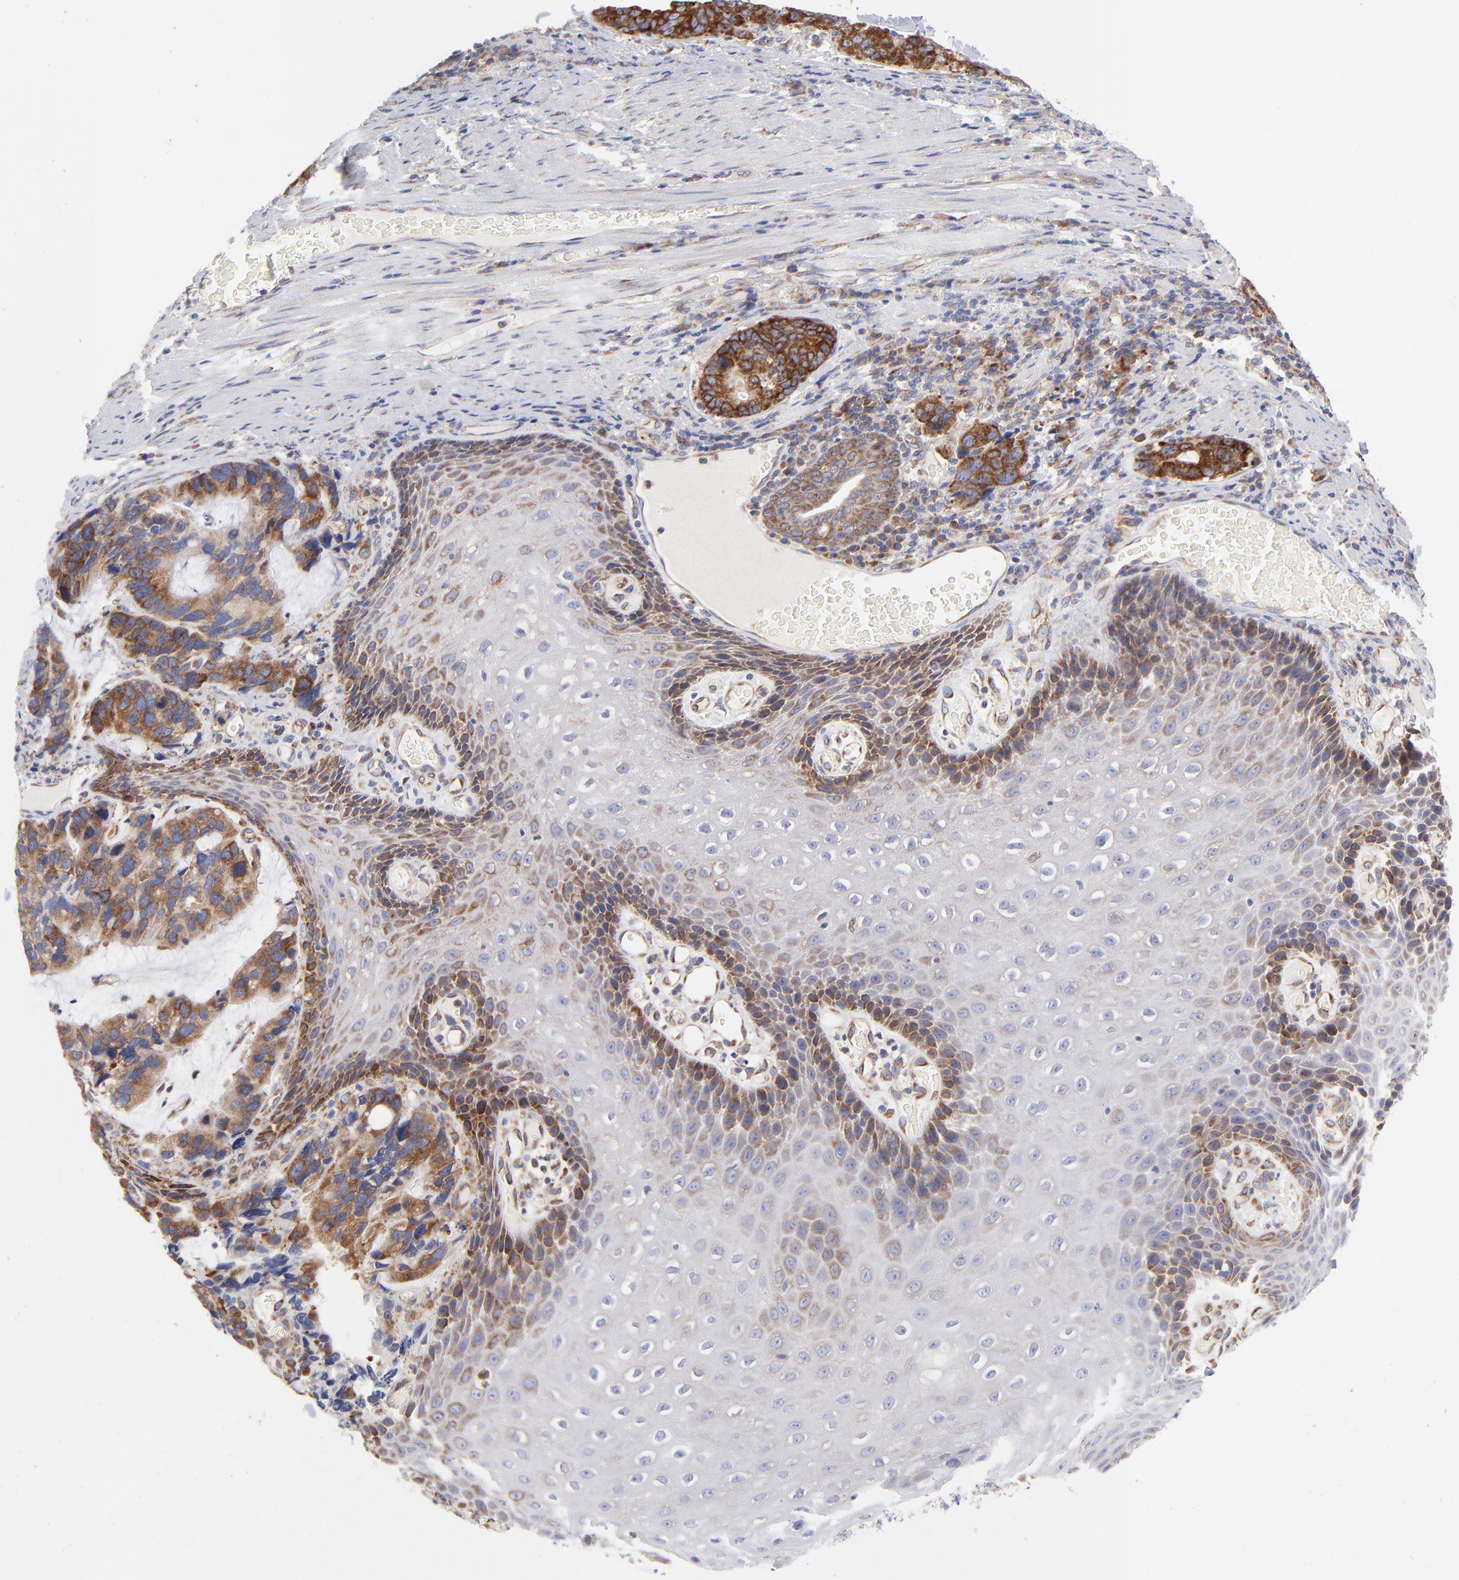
{"staining": {"intensity": "strong", "quantity": "25%-75%", "location": "cytoplasmic/membranous"}, "tissue": "stomach cancer", "cell_type": "Tumor cells", "image_type": "cancer", "snomed": [{"axis": "morphology", "description": "Adenocarcinoma, NOS"}, {"axis": "topography", "description": "Esophagus"}, {"axis": "topography", "description": "Stomach"}], "caption": "Protein staining shows strong cytoplasmic/membranous expression in about 25%-75% of tumor cells in stomach adenocarcinoma.", "gene": "EIF2AK2", "patient": {"sex": "male", "age": 74}}